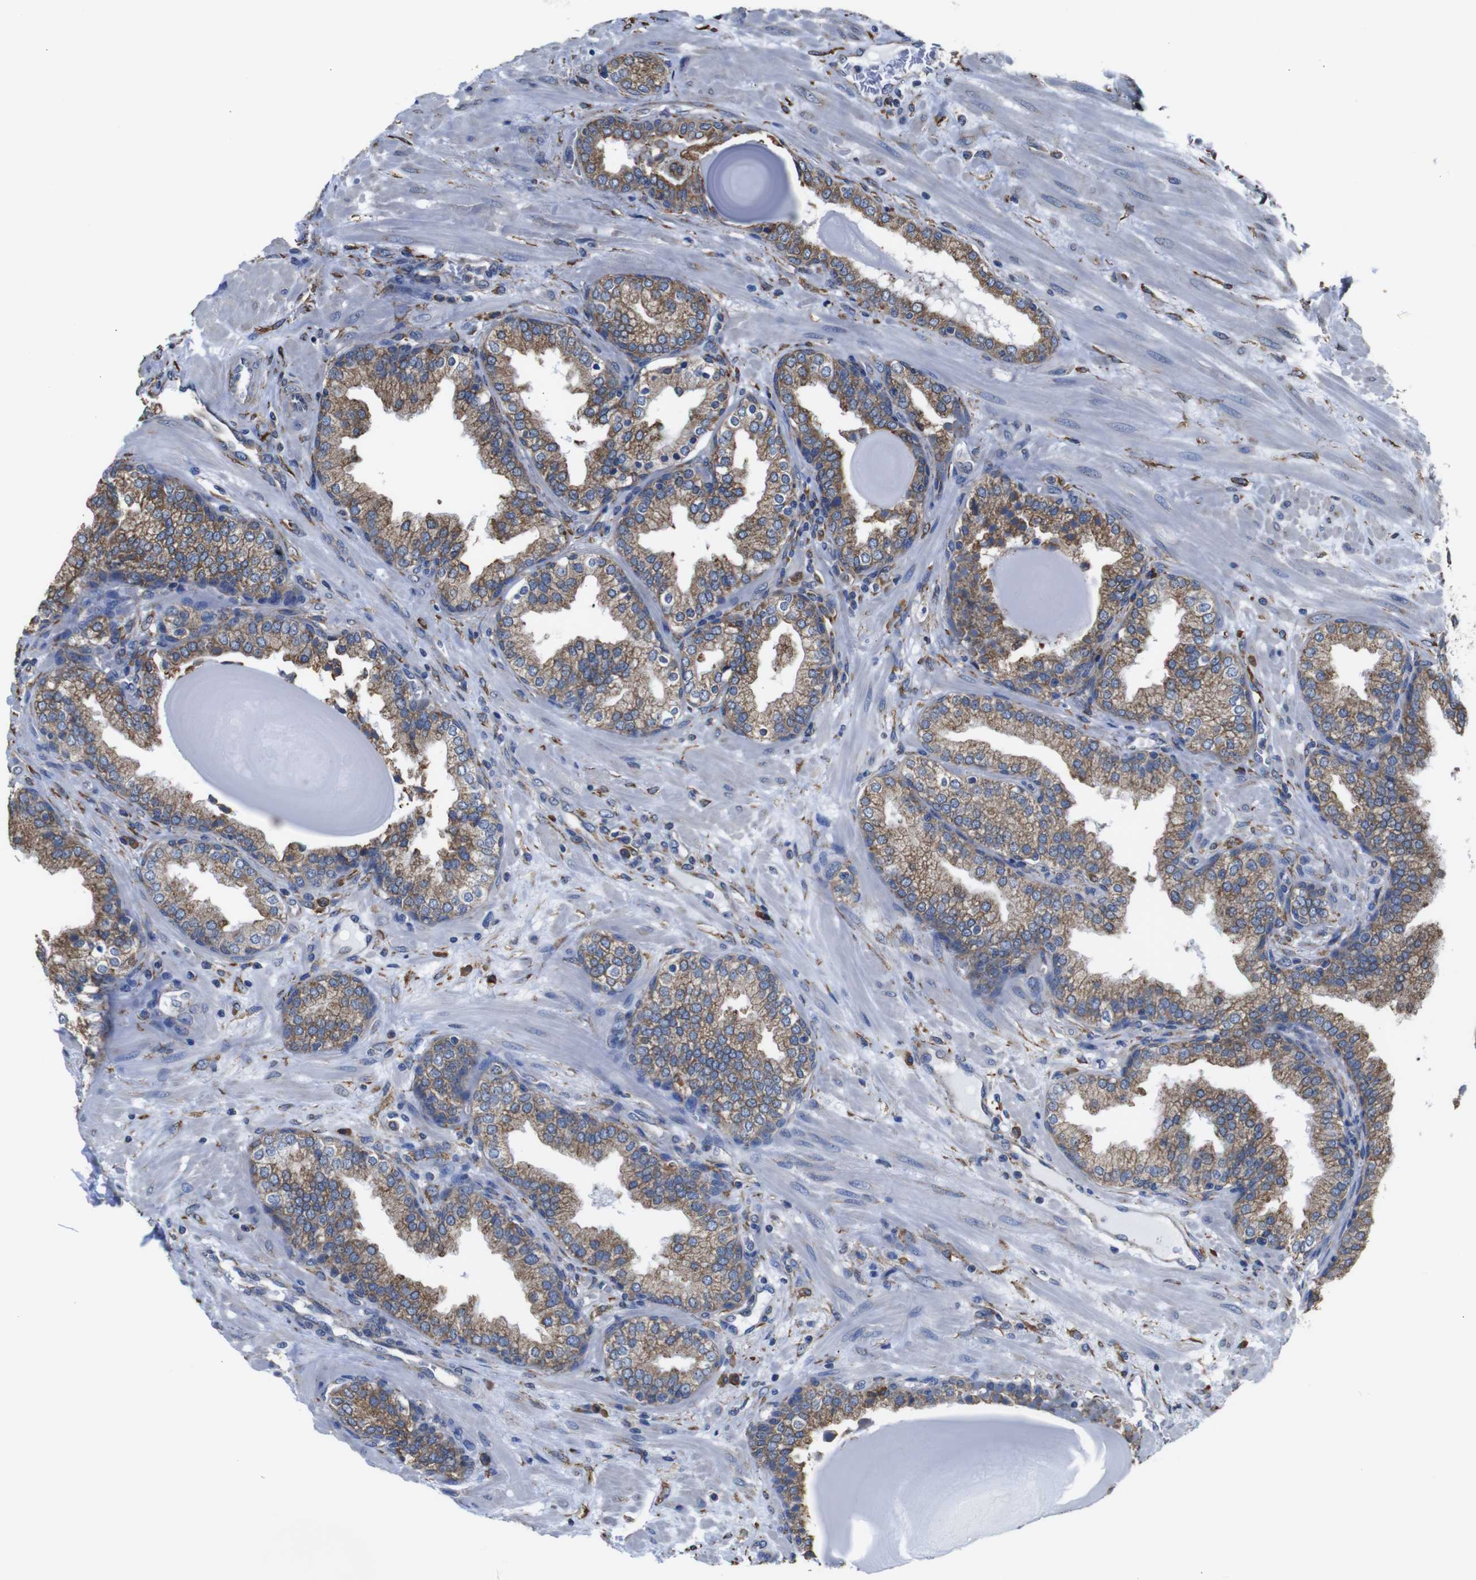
{"staining": {"intensity": "moderate", "quantity": ">75%", "location": "cytoplasmic/membranous"}, "tissue": "prostate", "cell_type": "Glandular cells", "image_type": "normal", "snomed": [{"axis": "morphology", "description": "Normal tissue, NOS"}, {"axis": "topography", "description": "Prostate"}], "caption": "Prostate was stained to show a protein in brown. There is medium levels of moderate cytoplasmic/membranous staining in approximately >75% of glandular cells.", "gene": "PPIB", "patient": {"sex": "male", "age": 51}}